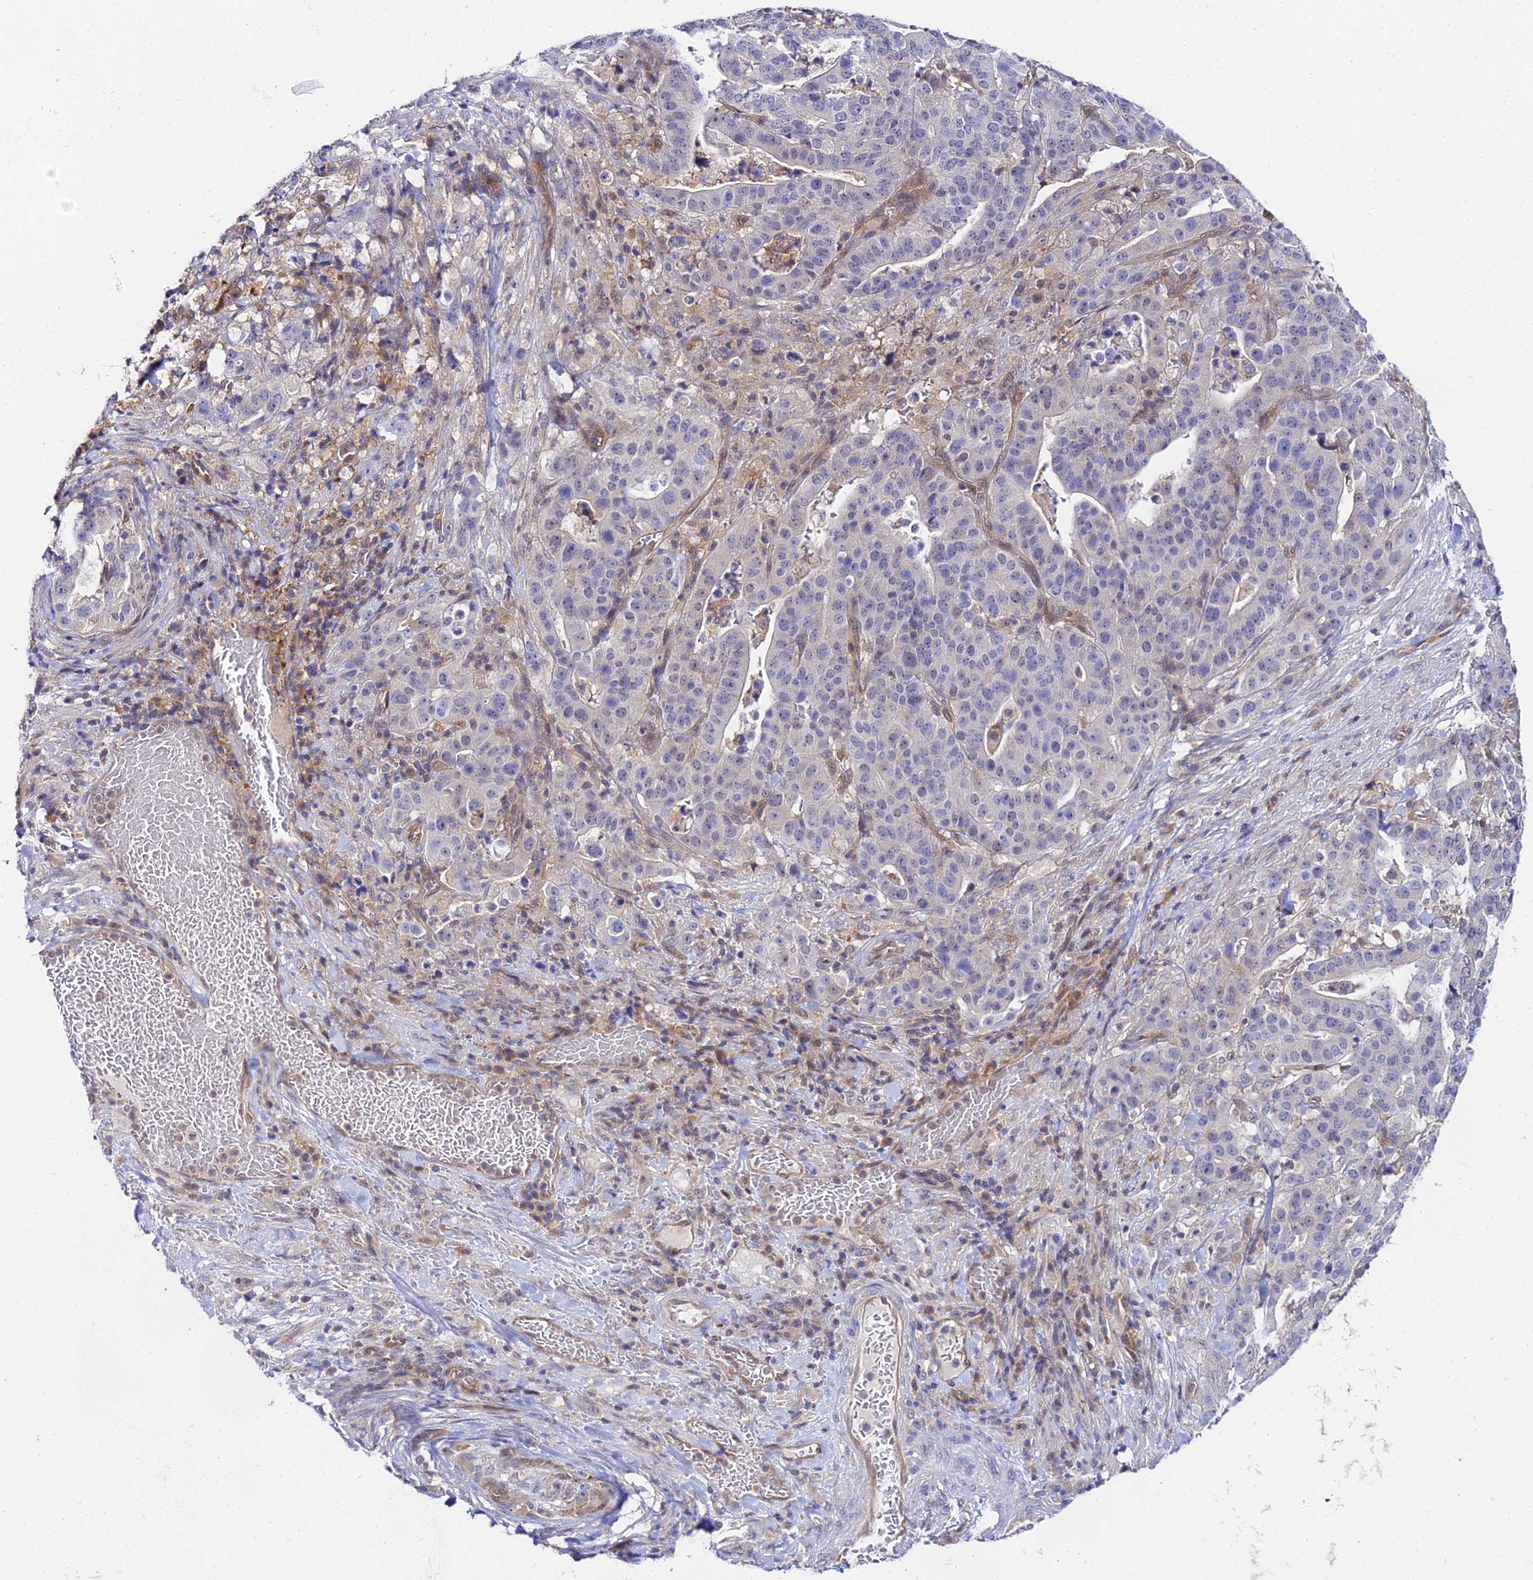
{"staining": {"intensity": "weak", "quantity": "25%-75%", "location": "cytoplasmic/membranous,nuclear"}, "tissue": "stomach cancer", "cell_type": "Tumor cells", "image_type": "cancer", "snomed": [{"axis": "morphology", "description": "Adenocarcinoma, NOS"}, {"axis": "topography", "description": "Stomach"}], "caption": "Immunohistochemical staining of stomach cancer exhibits weak cytoplasmic/membranous and nuclear protein expression in about 25%-75% of tumor cells.", "gene": "PPP2R2C", "patient": {"sex": "male", "age": 48}}